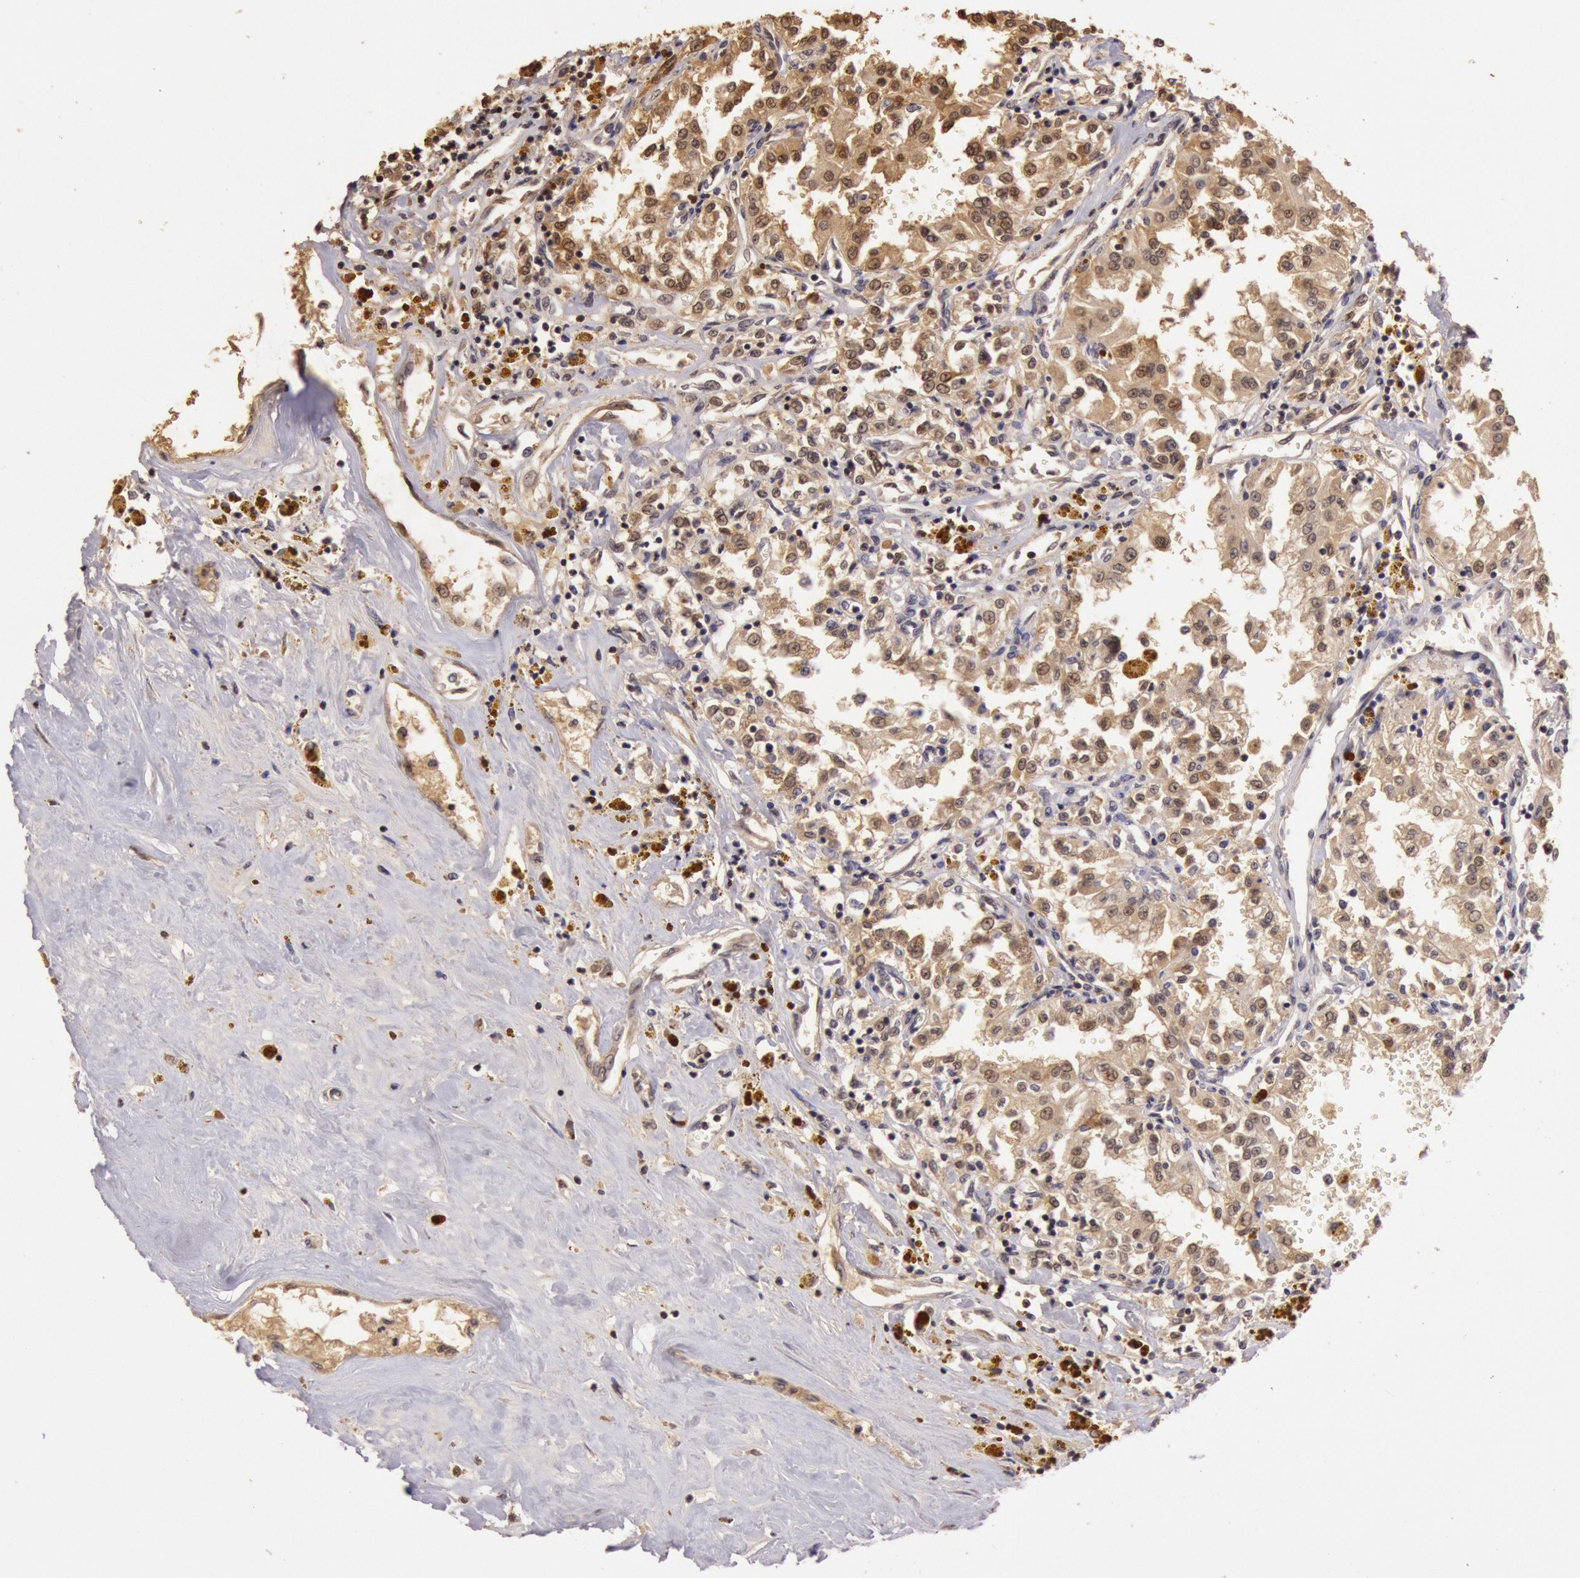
{"staining": {"intensity": "weak", "quantity": ">75%", "location": "cytoplasmic/membranous,nuclear"}, "tissue": "renal cancer", "cell_type": "Tumor cells", "image_type": "cancer", "snomed": [{"axis": "morphology", "description": "Adenocarcinoma, NOS"}, {"axis": "topography", "description": "Kidney"}], "caption": "Immunohistochemical staining of adenocarcinoma (renal) reveals low levels of weak cytoplasmic/membranous and nuclear positivity in about >75% of tumor cells. The protein of interest is shown in brown color, while the nuclei are stained blue.", "gene": "SOD1", "patient": {"sex": "male", "age": 78}}